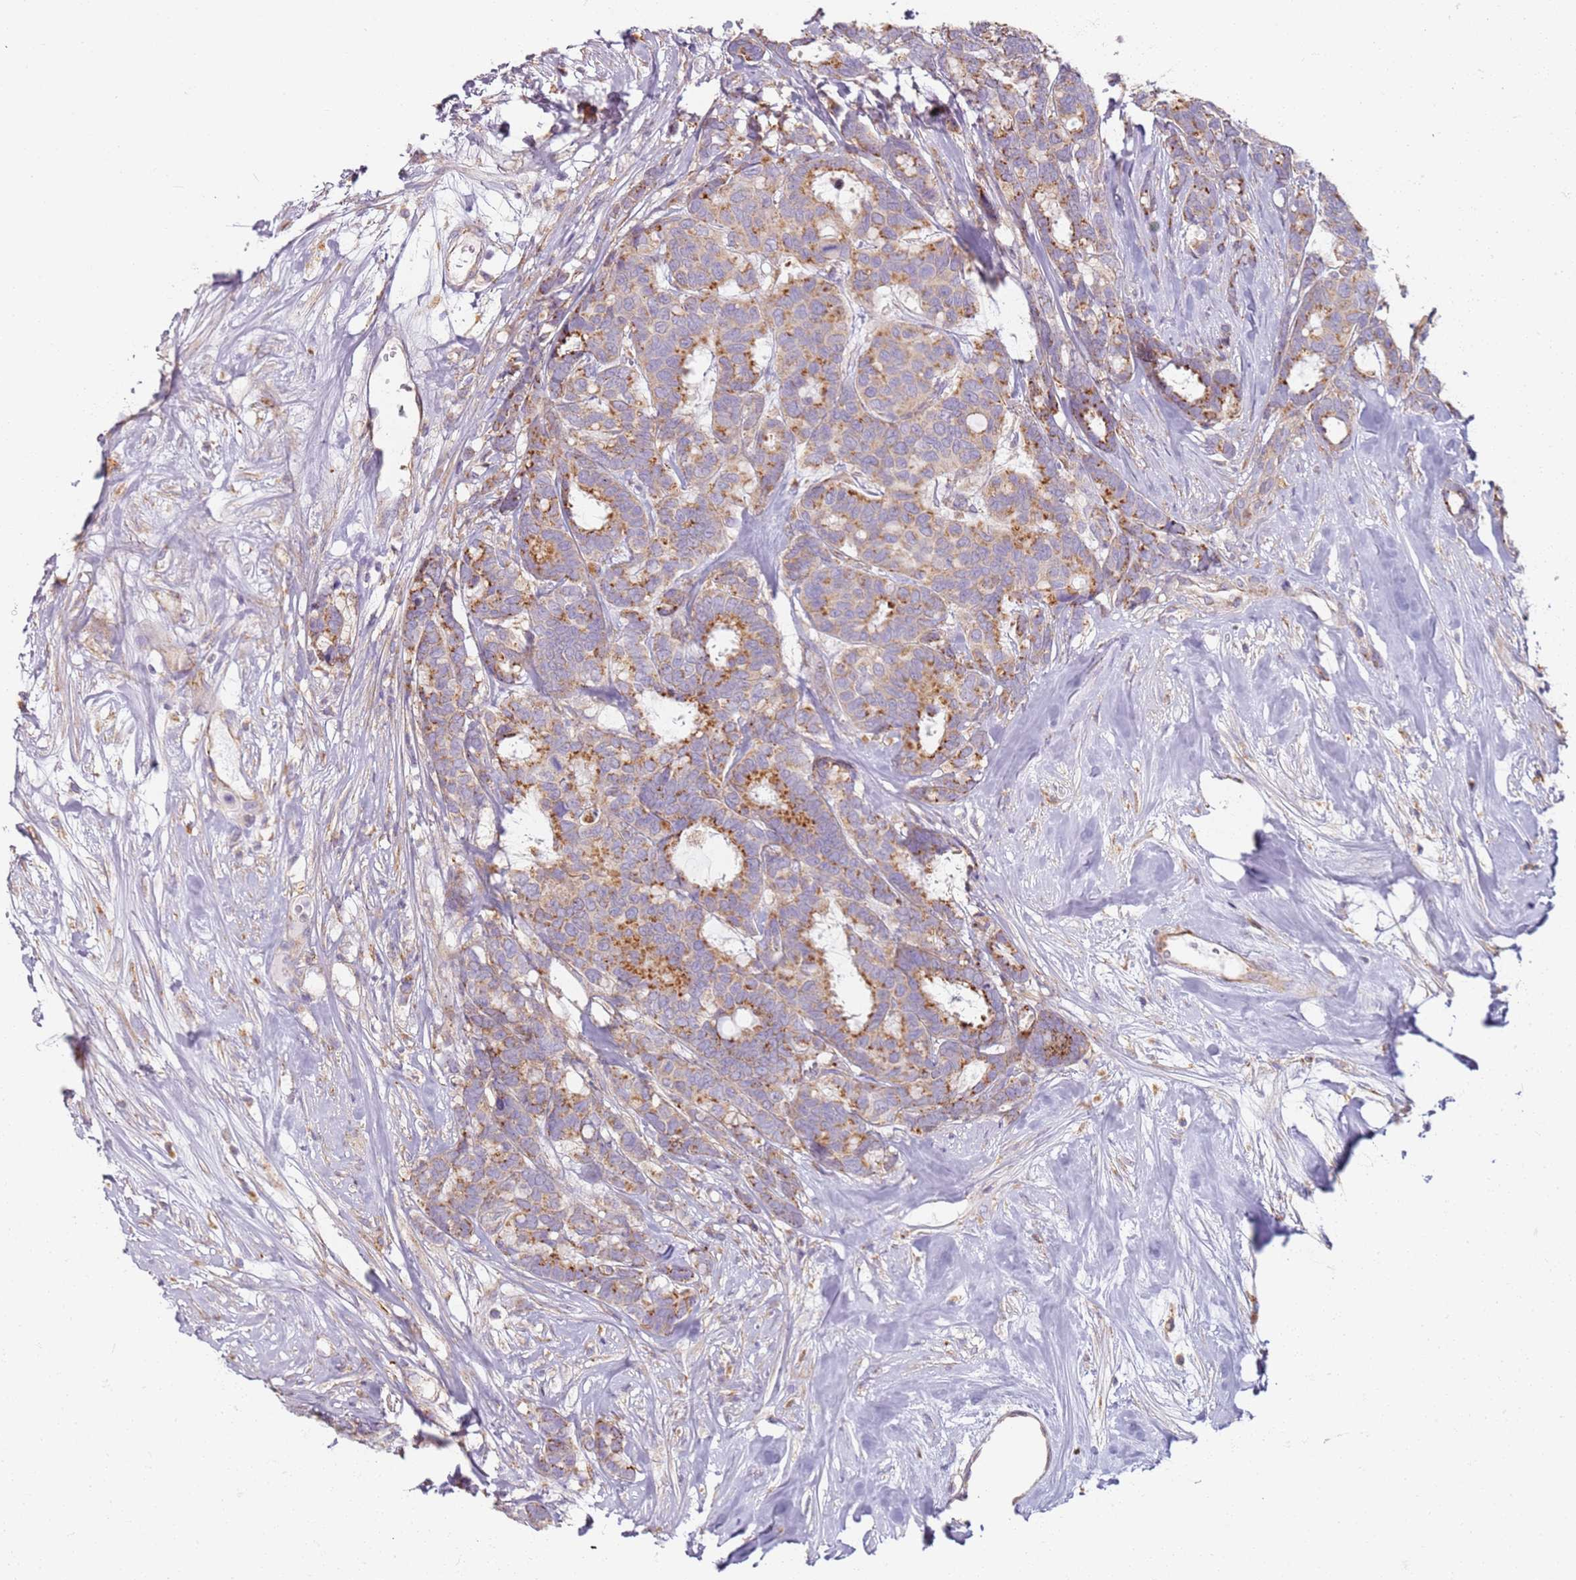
{"staining": {"intensity": "moderate", "quantity": ">75%", "location": "cytoplasmic/membranous"}, "tissue": "breast cancer", "cell_type": "Tumor cells", "image_type": "cancer", "snomed": [{"axis": "morphology", "description": "Duct carcinoma"}, {"axis": "topography", "description": "Breast"}], "caption": "The photomicrograph exhibits staining of breast cancer (invasive ductal carcinoma), revealing moderate cytoplasmic/membranous protein positivity (brown color) within tumor cells.", "gene": "PROKR2", "patient": {"sex": "female", "age": 87}}